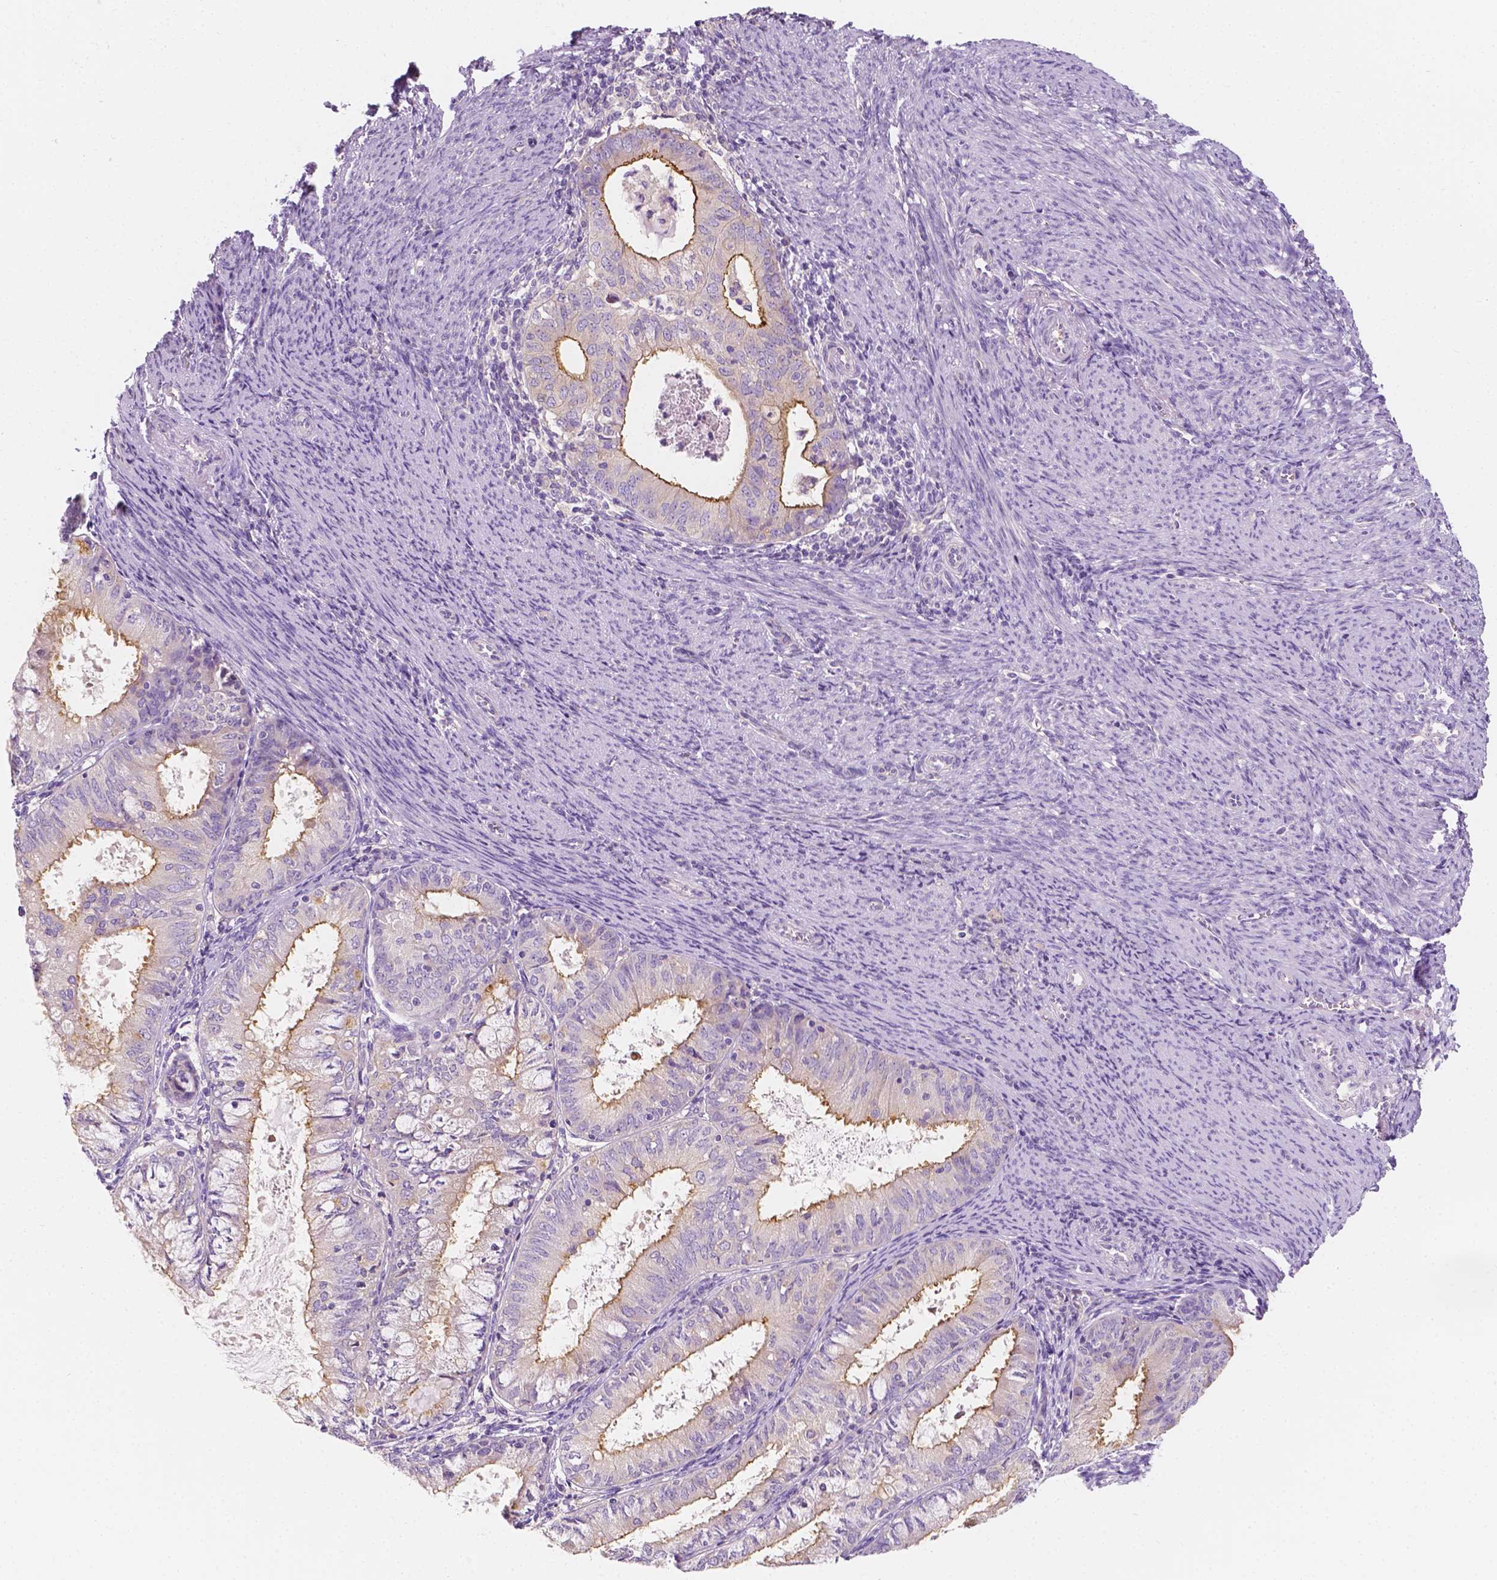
{"staining": {"intensity": "negative", "quantity": "none", "location": "none"}, "tissue": "endometrial cancer", "cell_type": "Tumor cells", "image_type": "cancer", "snomed": [{"axis": "morphology", "description": "Adenocarcinoma, NOS"}, {"axis": "topography", "description": "Endometrium"}], "caption": "The image shows no staining of tumor cells in endometrial adenocarcinoma.", "gene": "SIRT2", "patient": {"sex": "female", "age": 57}}